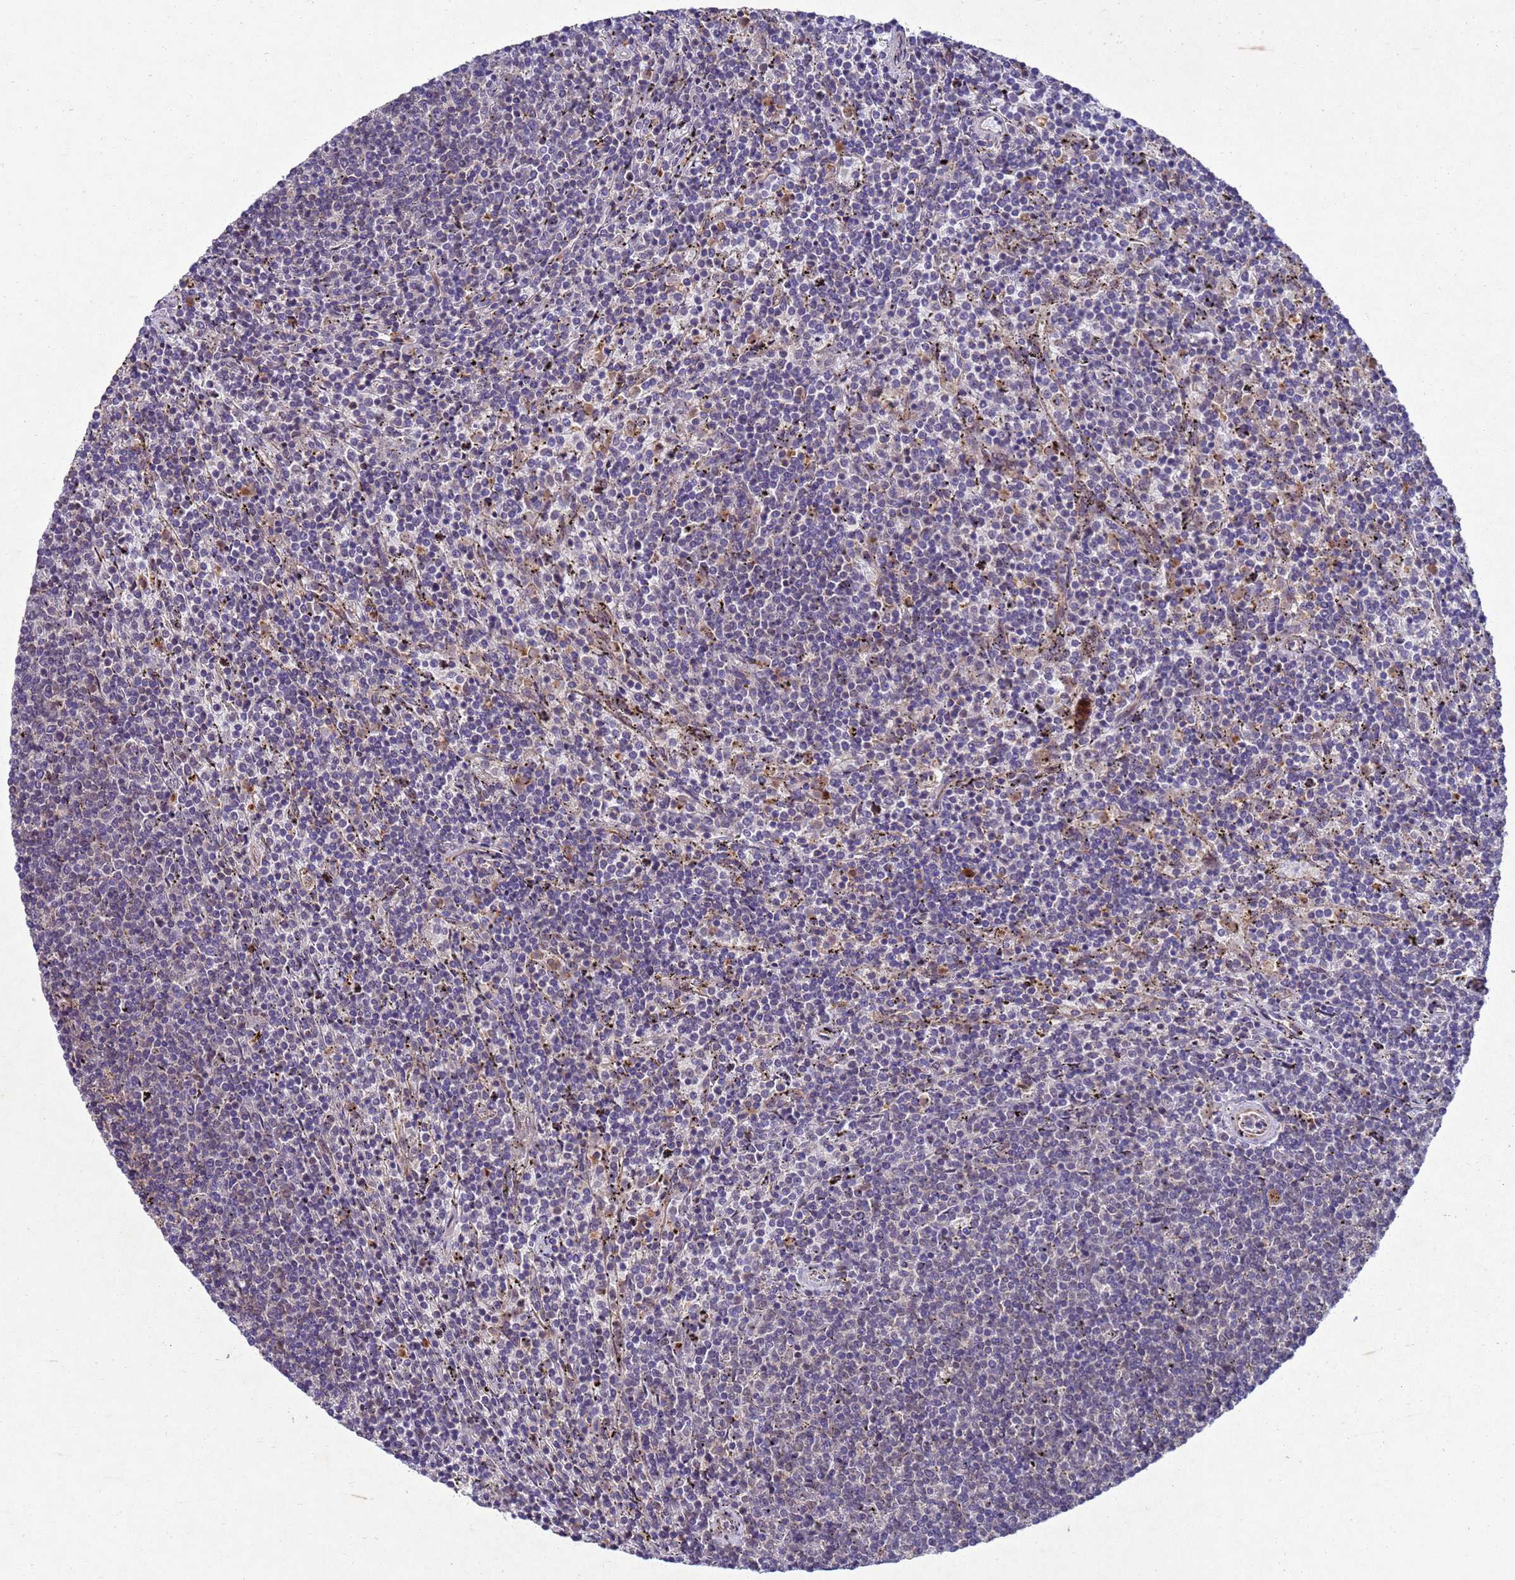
{"staining": {"intensity": "negative", "quantity": "none", "location": "none"}, "tissue": "lymphoma", "cell_type": "Tumor cells", "image_type": "cancer", "snomed": [{"axis": "morphology", "description": "Malignant lymphoma, non-Hodgkin's type, Low grade"}, {"axis": "topography", "description": "Spleen"}], "caption": "Human lymphoma stained for a protein using immunohistochemistry (IHC) displays no positivity in tumor cells.", "gene": "TBK1", "patient": {"sex": "female", "age": 50}}